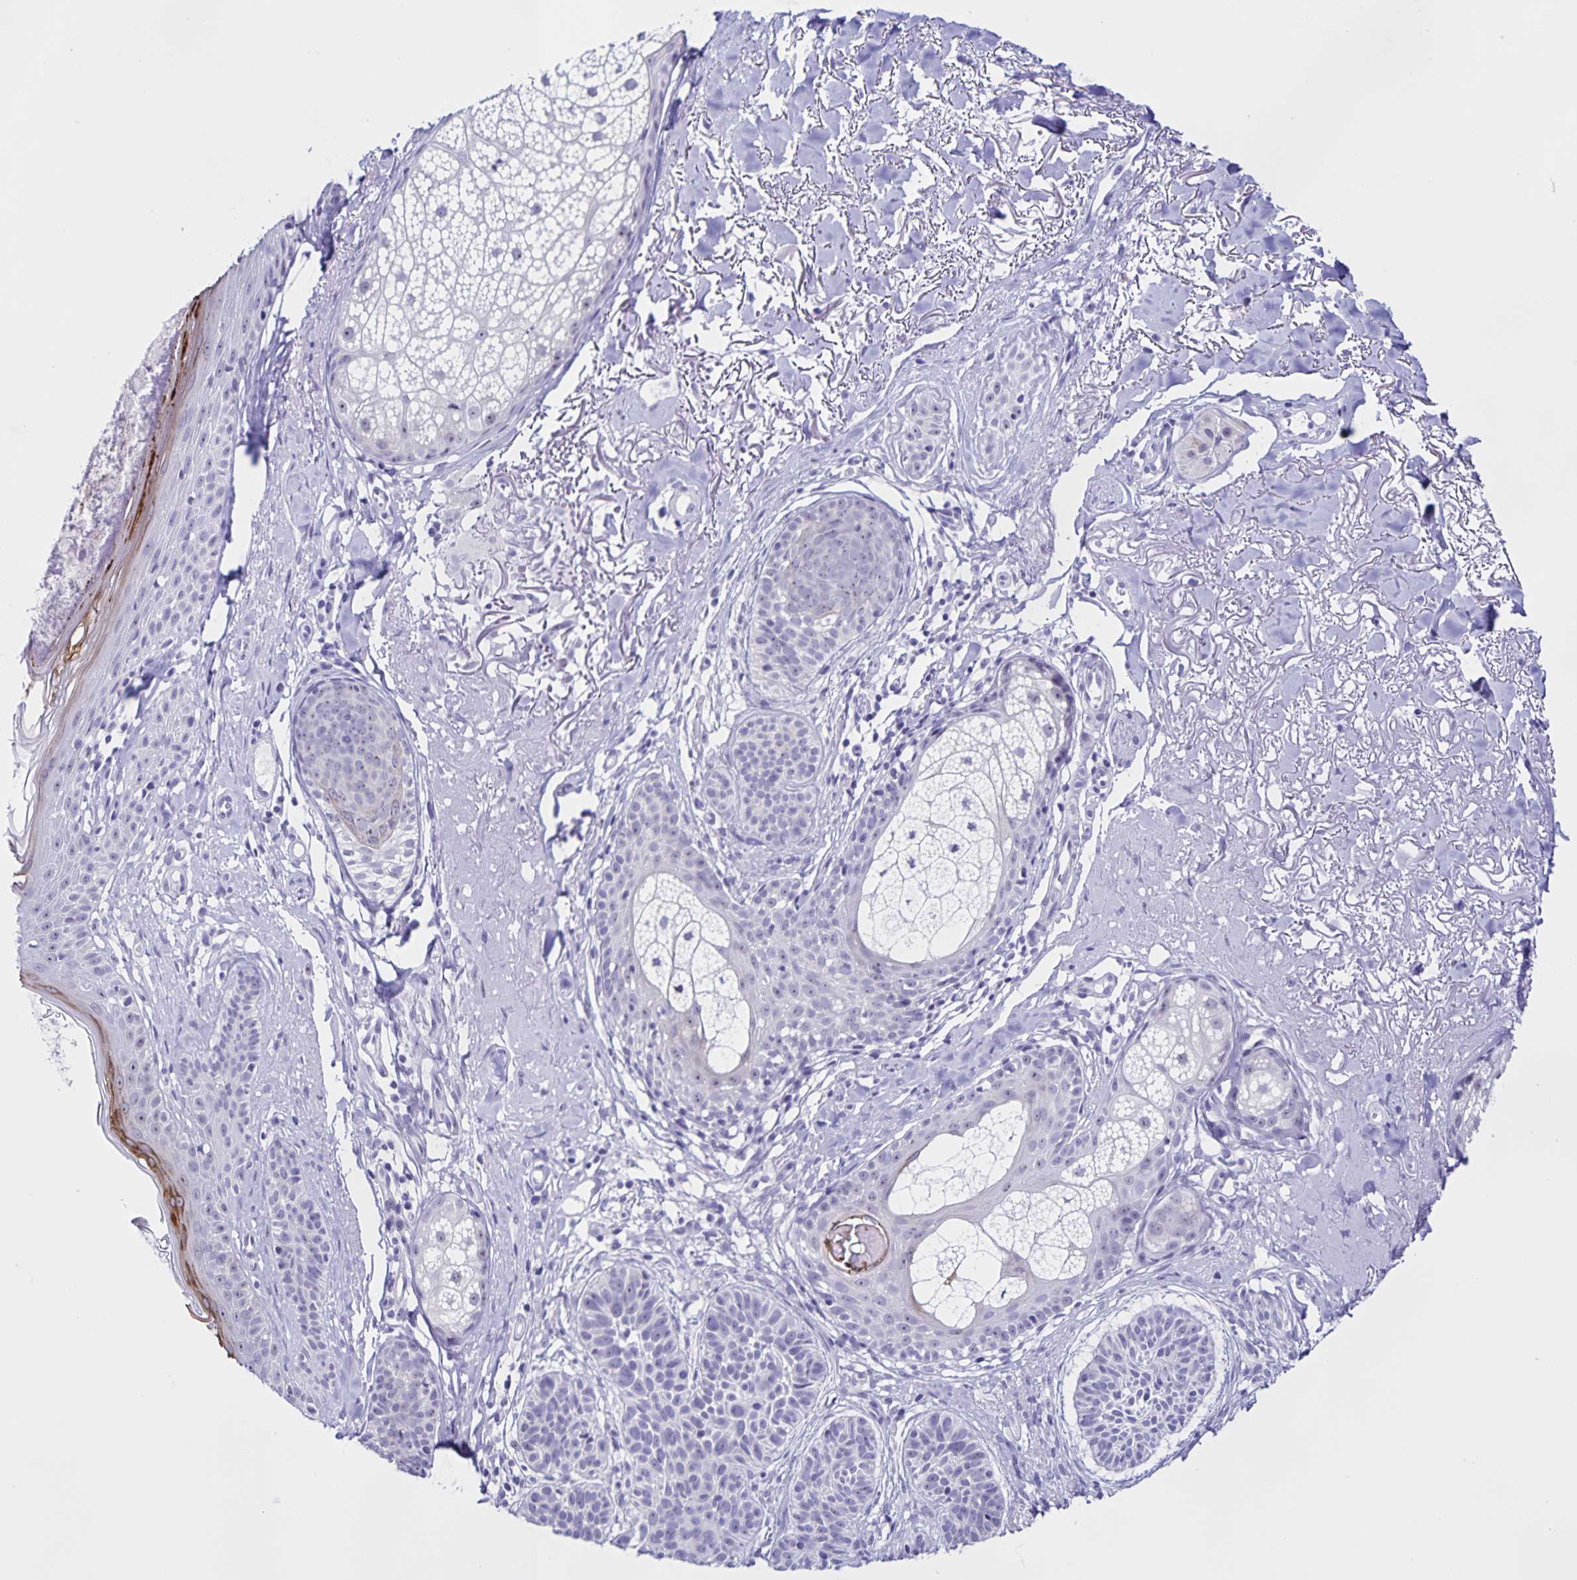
{"staining": {"intensity": "negative", "quantity": "none", "location": "none"}, "tissue": "skin cancer", "cell_type": "Tumor cells", "image_type": "cancer", "snomed": [{"axis": "morphology", "description": "Basal cell carcinoma"}, {"axis": "topography", "description": "Skin"}], "caption": "Histopathology image shows no significant protein staining in tumor cells of skin cancer (basal cell carcinoma).", "gene": "FAM170A", "patient": {"sex": "male", "age": 78}}